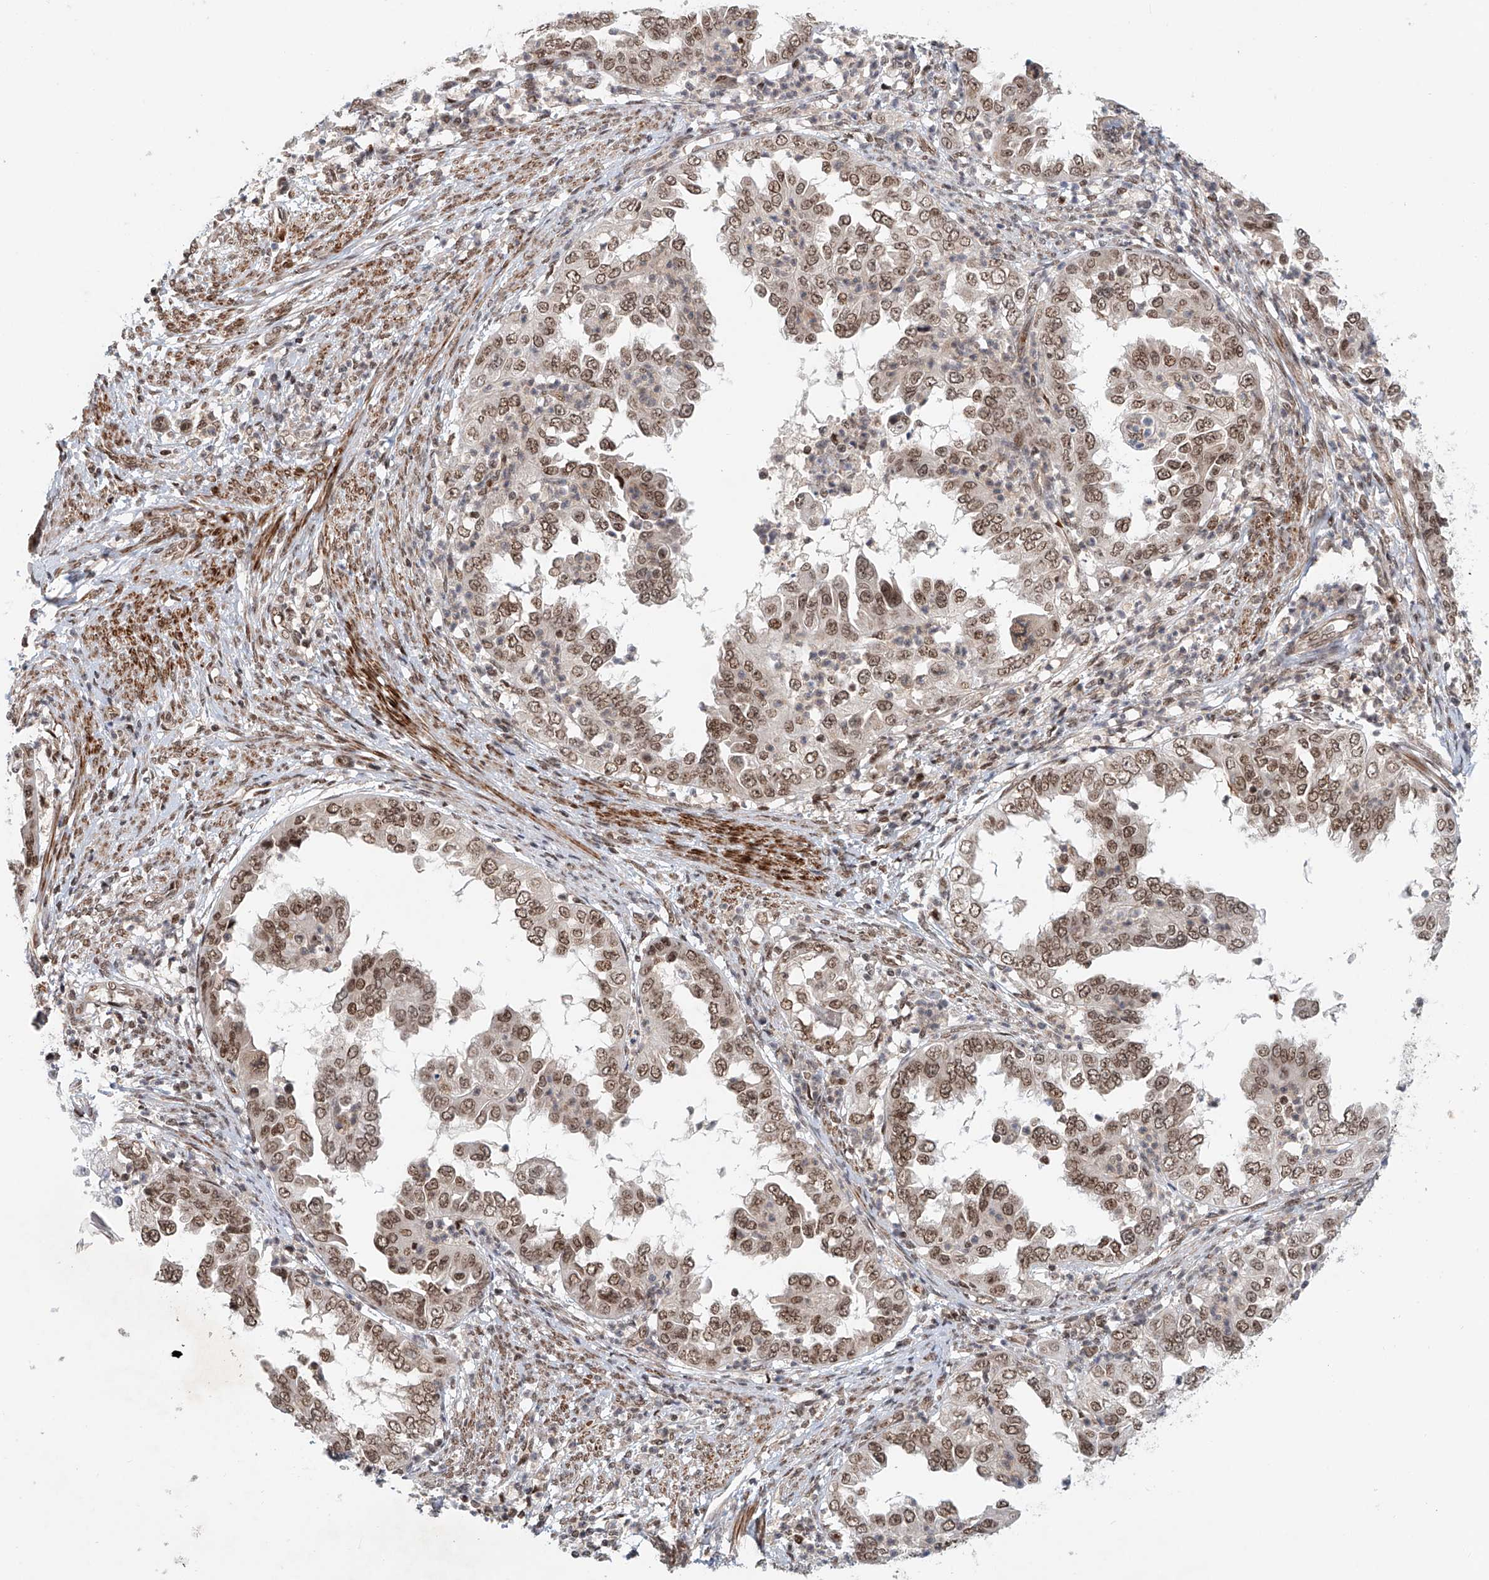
{"staining": {"intensity": "moderate", "quantity": ">75%", "location": "nuclear"}, "tissue": "endometrial cancer", "cell_type": "Tumor cells", "image_type": "cancer", "snomed": [{"axis": "morphology", "description": "Adenocarcinoma, NOS"}, {"axis": "topography", "description": "Endometrium"}], "caption": "Immunohistochemical staining of human endometrial adenocarcinoma shows medium levels of moderate nuclear protein positivity in about >75% of tumor cells.", "gene": "ZNF470", "patient": {"sex": "female", "age": 85}}